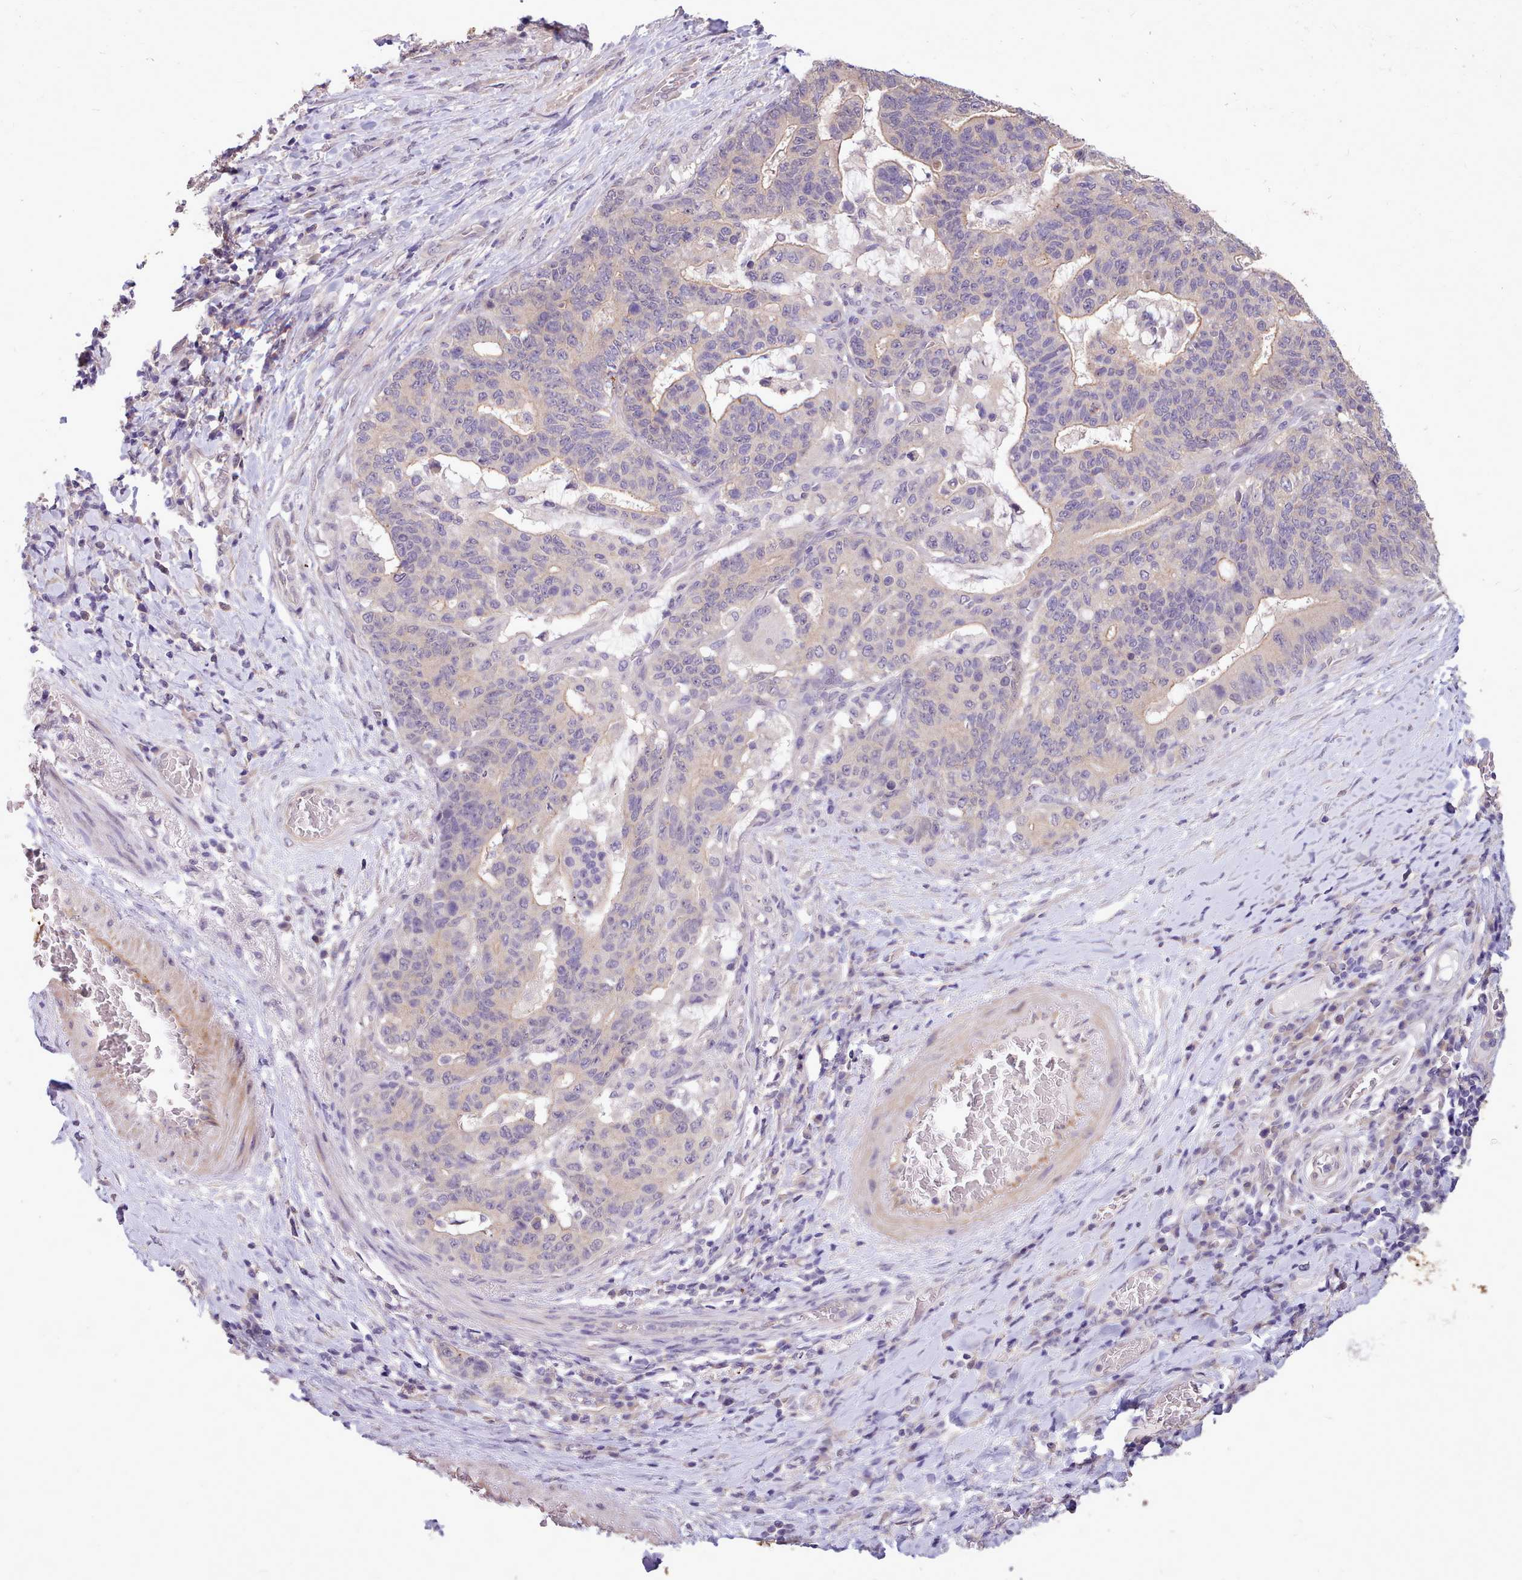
{"staining": {"intensity": "weak", "quantity": "<25%", "location": "cytoplasmic/membranous"}, "tissue": "stomach cancer", "cell_type": "Tumor cells", "image_type": "cancer", "snomed": [{"axis": "morphology", "description": "Normal tissue, NOS"}, {"axis": "morphology", "description": "Adenocarcinoma, NOS"}, {"axis": "topography", "description": "Stomach"}], "caption": "Immunohistochemistry of stomach adenocarcinoma shows no expression in tumor cells.", "gene": "ZNF607", "patient": {"sex": "female", "age": 64}}